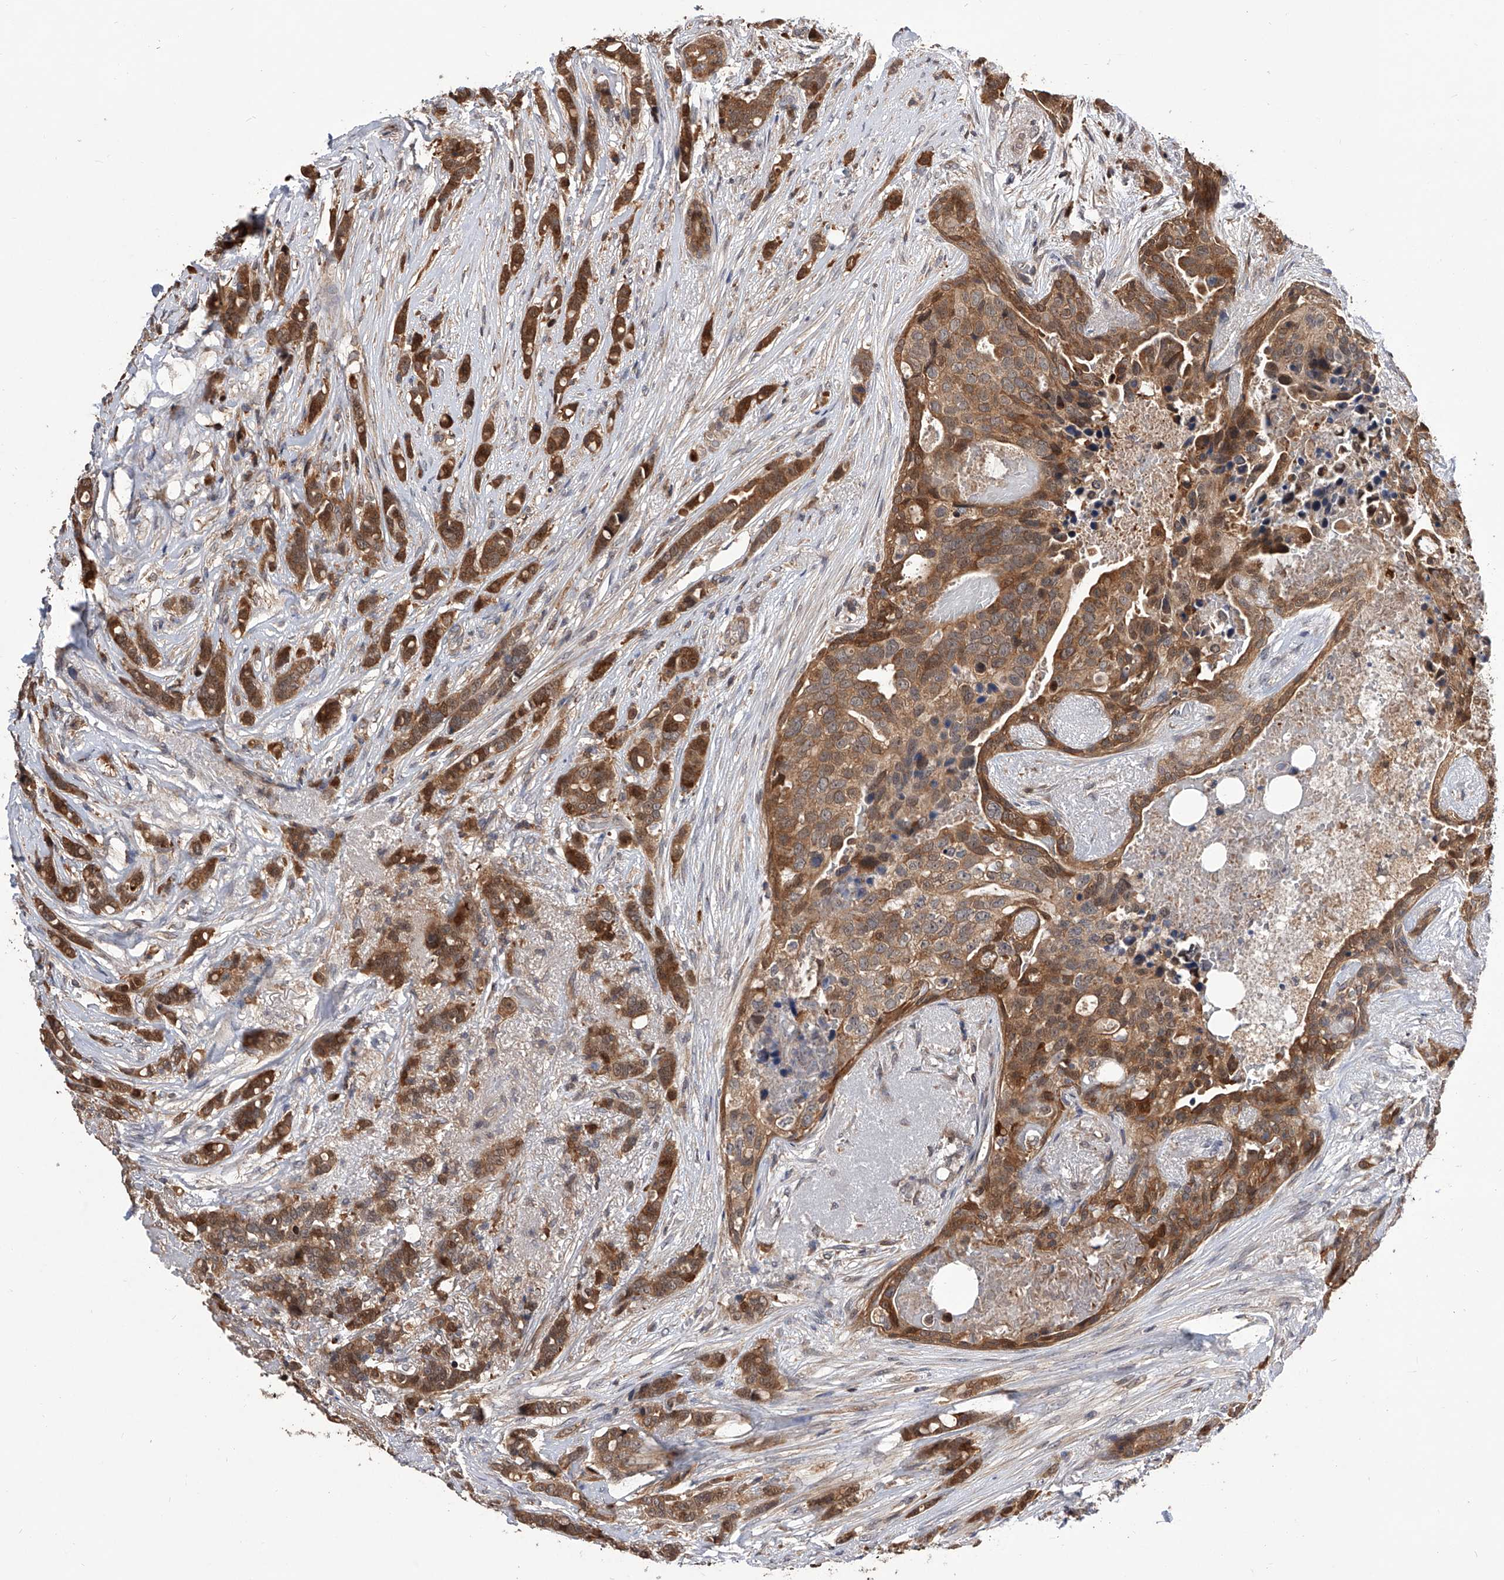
{"staining": {"intensity": "moderate", "quantity": ">75%", "location": "cytoplasmic/membranous,nuclear"}, "tissue": "breast cancer", "cell_type": "Tumor cells", "image_type": "cancer", "snomed": [{"axis": "morphology", "description": "Lobular carcinoma"}, {"axis": "topography", "description": "Breast"}], "caption": "DAB immunohistochemical staining of human breast lobular carcinoma exhibits moderate cytoplasmic/membranous and nuclear protein positivity in approximately >75% of tumor cells. The staining is performed using DAB brown chromogen to label protein expression. The nuclei are counter-stained blue using hematoxylin.", "gene": "GMDS", "patient": {"sex": "female", "age": 51}}